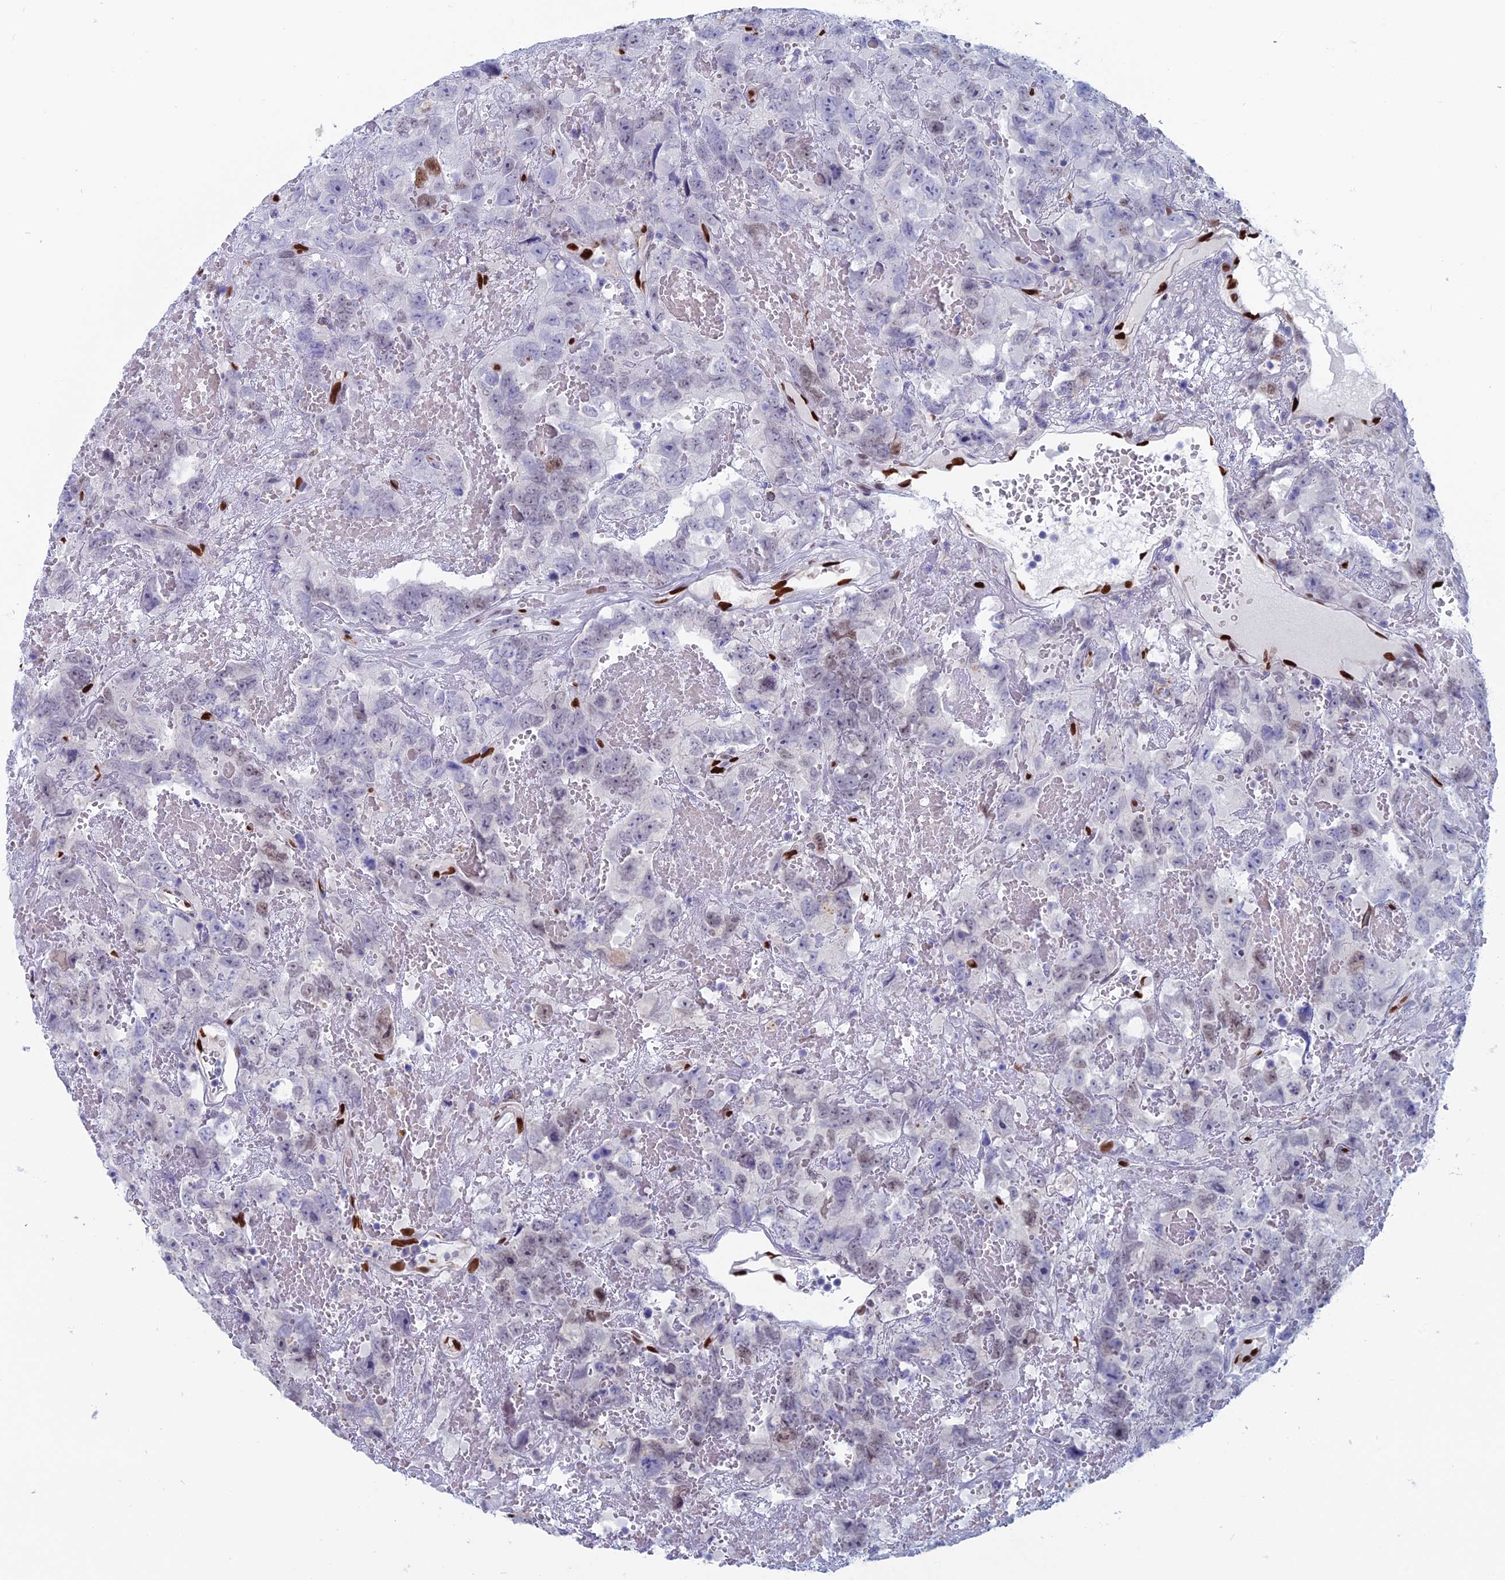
{"staining": {"intensity": "negative", "quantity": "none", "location": "none"}, "tissue": "testis cancer", "cell_type": "Tumor cells", "image_type": "cancer", "snomed": [{"axis": "morphology", "description": "Carcinoma, Embryonal, NOS"}, {"axis": "topography", "description": "Testis"}], "caption": "A high-resolution photomicrograph shows immunohistochemistry (IHC) staining of testis cancer (embryonal carcinoma), which reveals no significant staining in tumor cells.", "gene": "NOL4L", "patient": {"sex": "male", "age": 45}}